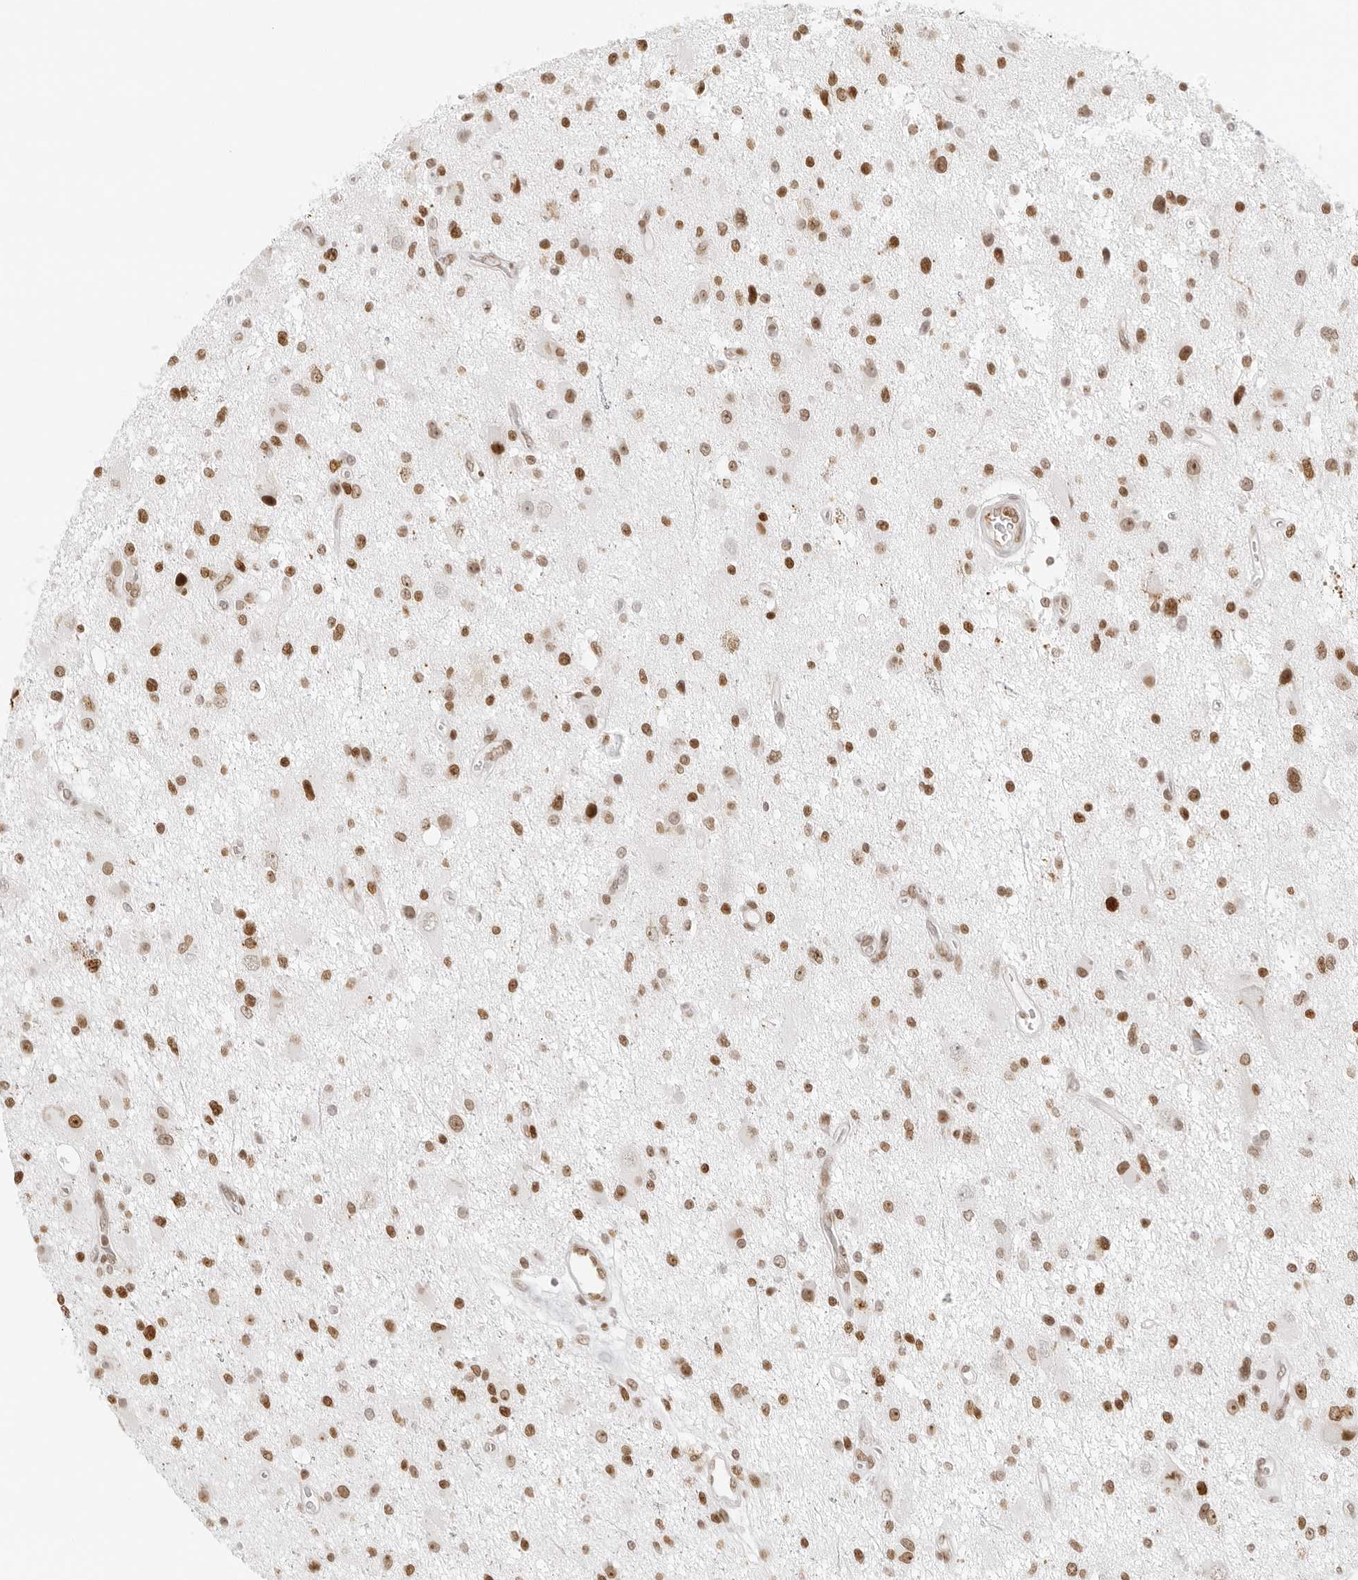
{"staining": {"intensity": "moderate", "quantity": ">75%", "location": "nuclear"}, "tissue": "glioma", "cell_type": "Tumor cells", "image_type": "cancer", "snomed": [{"axis": "morphology", "description": "Glioma, malignant, High grade"}, {"axis": "topography", "description": "Brain"}], "caption": "This is an image of immunohistochemistry staining of malignant glioma (high-grade), which shows moderate positivity in the nuclear of tumor cells.", "gene": "RCC1", "patient": {"sex": "male", "age": 33}}